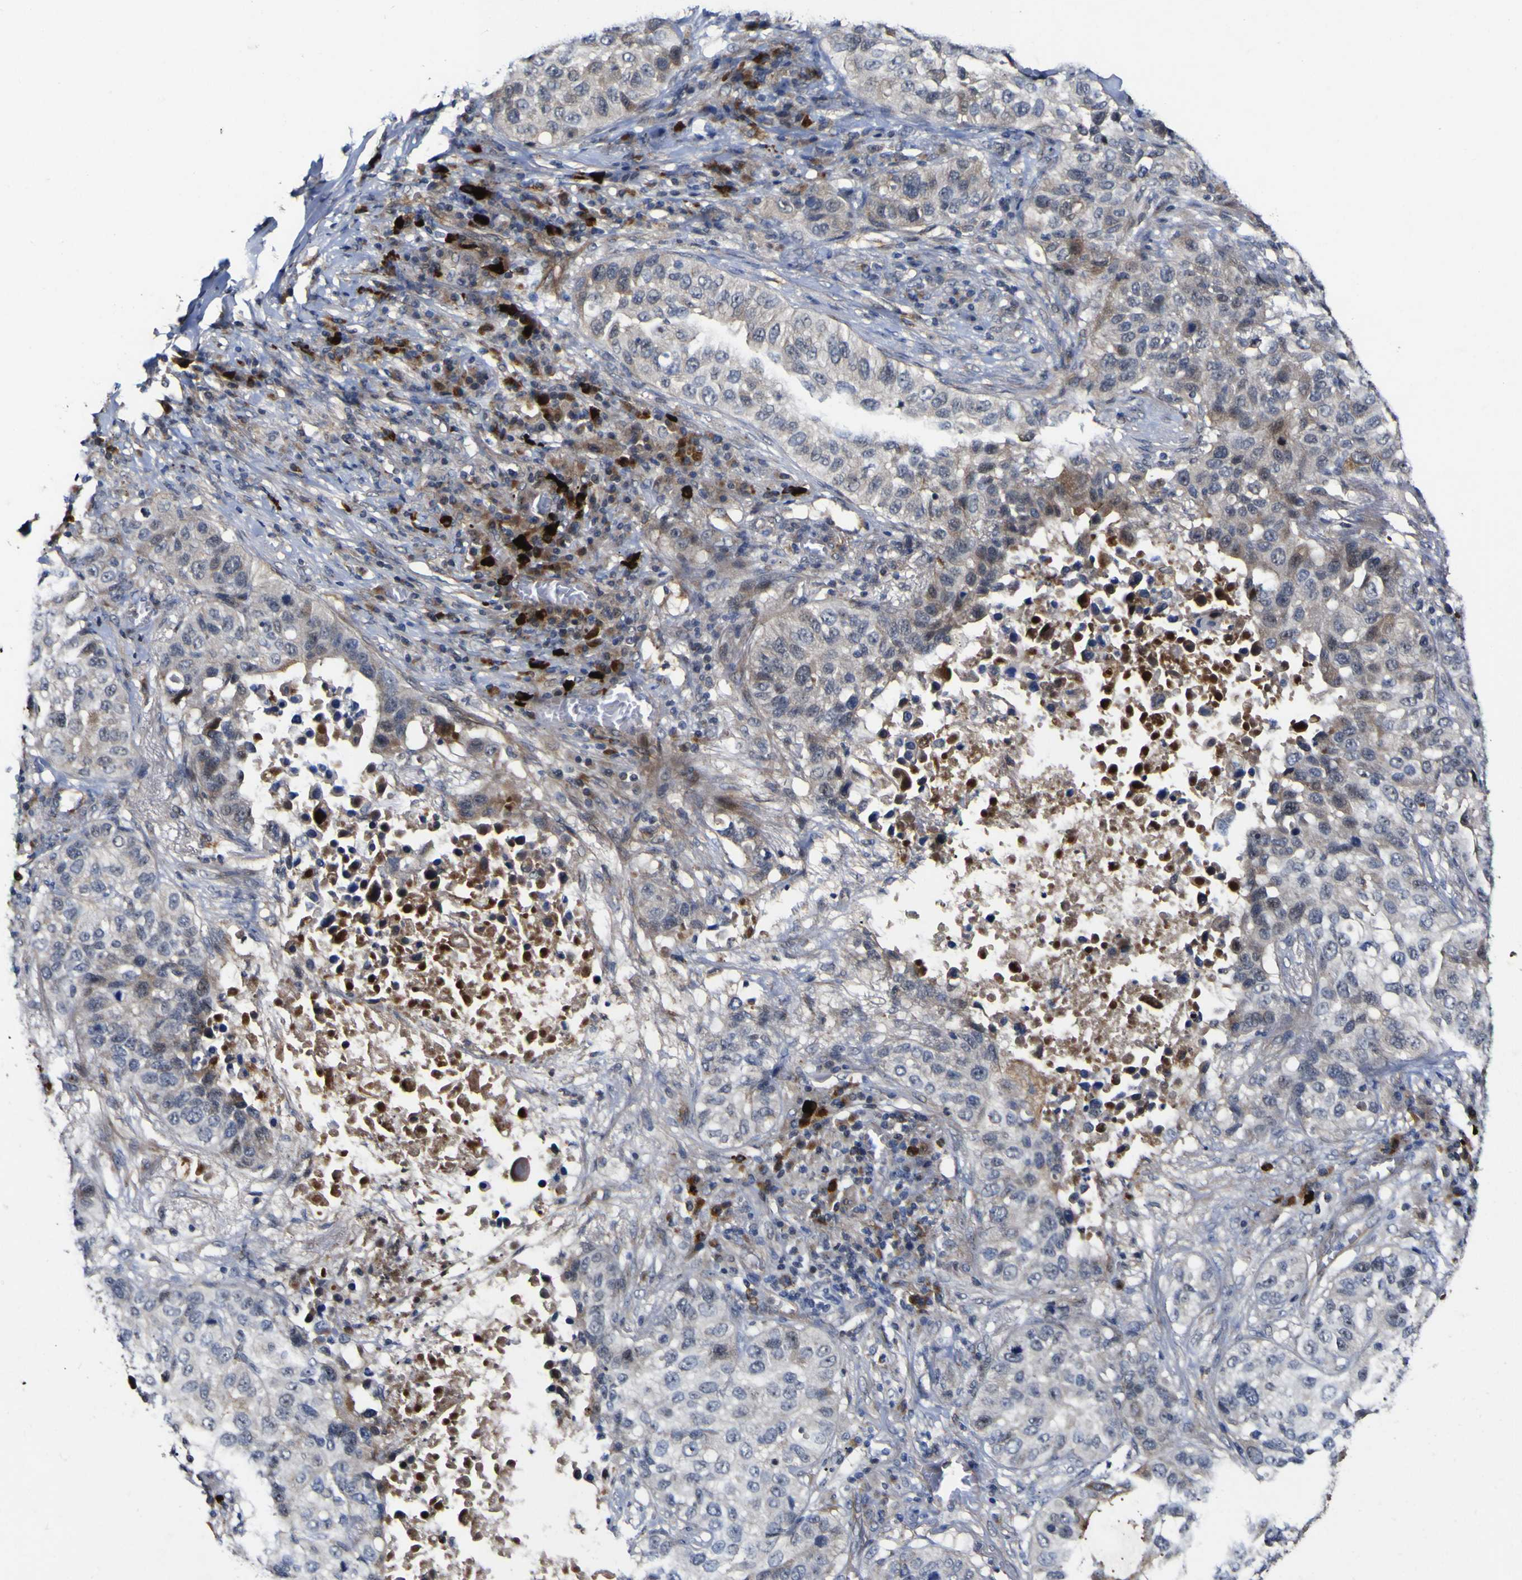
{"staining": {"intensity": "negative", "quantity": "none", "location": "none"}, "tissue": "lung cancer", "cell_type": "Tumor cells", "image_type": "cancer", "snomed": [{"axis": "morphology", "description": "Squamous cell carcinoma, NOS"}, {"axis": "topography", "description": "Lung"}], "caption": "Tumor cells show no significant positivity in lung squamous cell carcinoma.", "gene": "CCL2", "patient": {"sex": "male", "age": 57}}